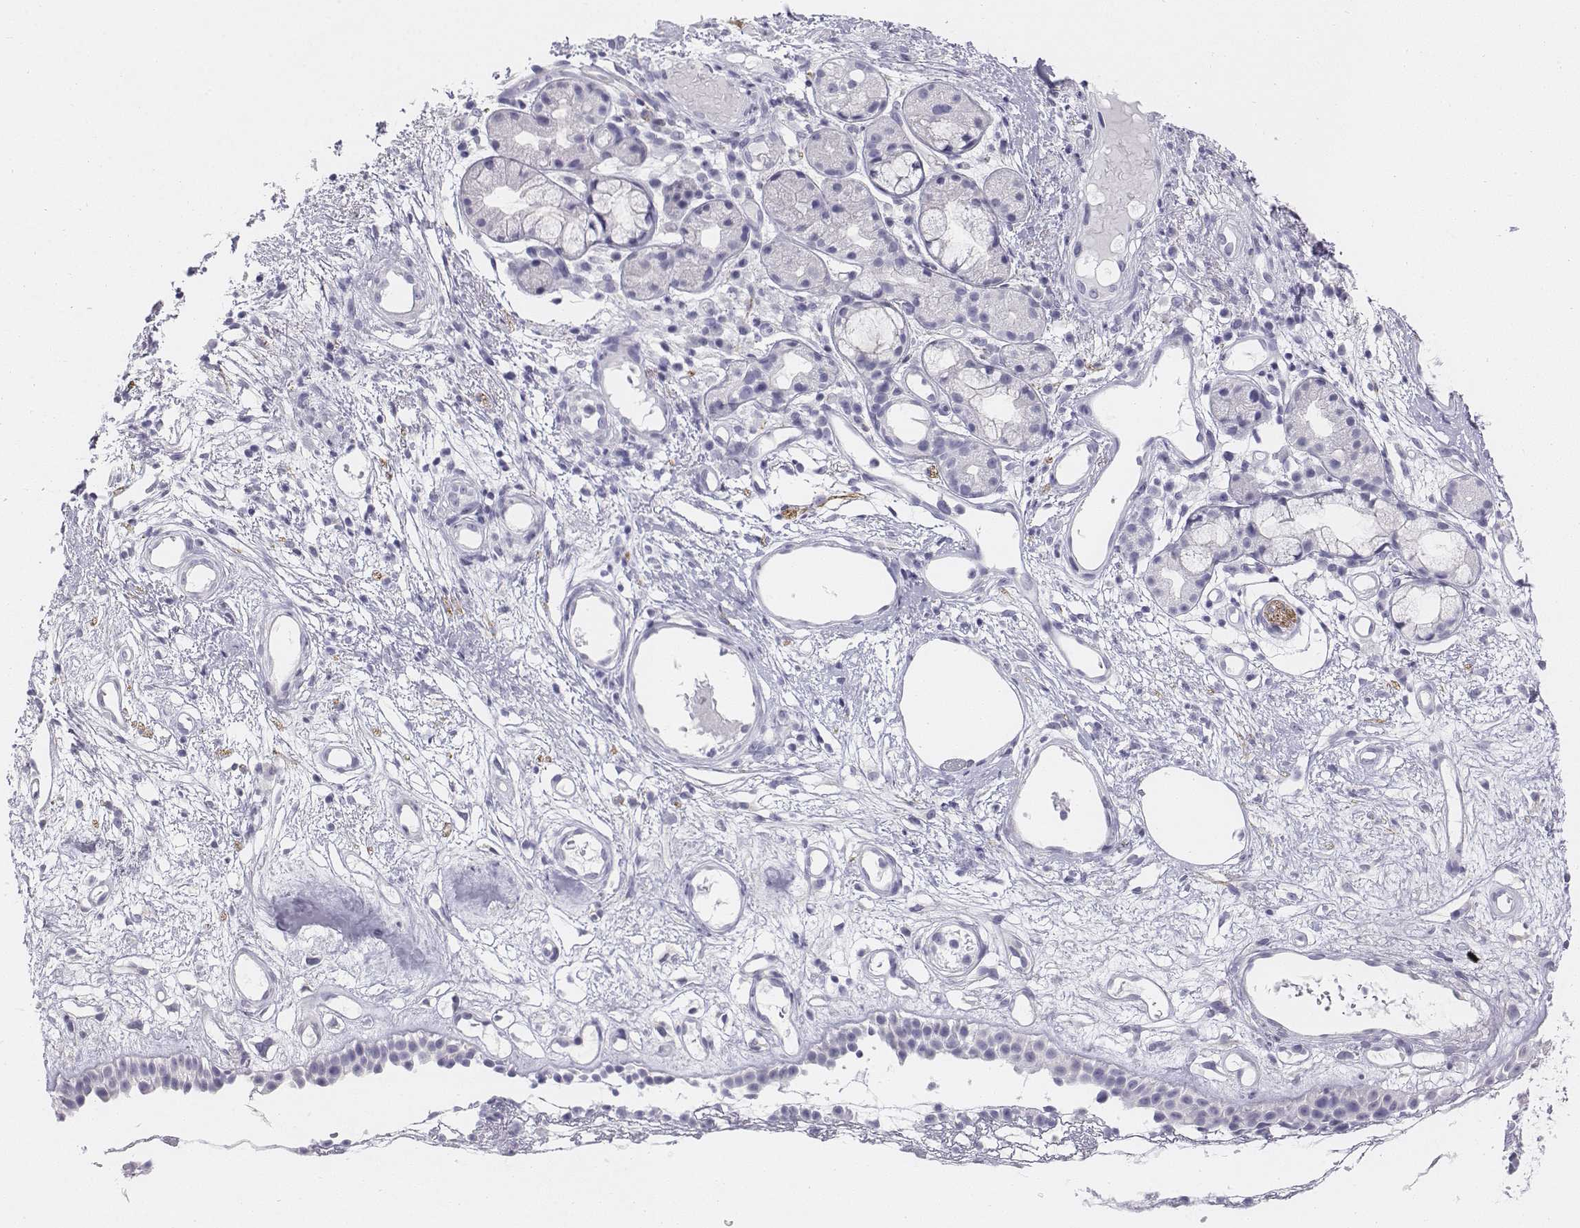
{"staining": {"intensity": "negative", "quantity": "none", "location": "none"}, "tissue": "nasopharynx", "cell_type": "Respiratory epithelial cells", "image_type": "normal", "snomed": [{"axis": "morphology", "description": "Normal tissue, NOS"}, {"axis": "morphology", "description": "Inflammation, NOS"}, {"axis": "topography", "description": "Nasopharynx"}], "caption": "This is a image of immunohistochemistry staining of normal nasopharynx, which shows no staining in respiratory epithelial cells.", "gene": "TH", "patient": {"sex": "male", "age": 54}}